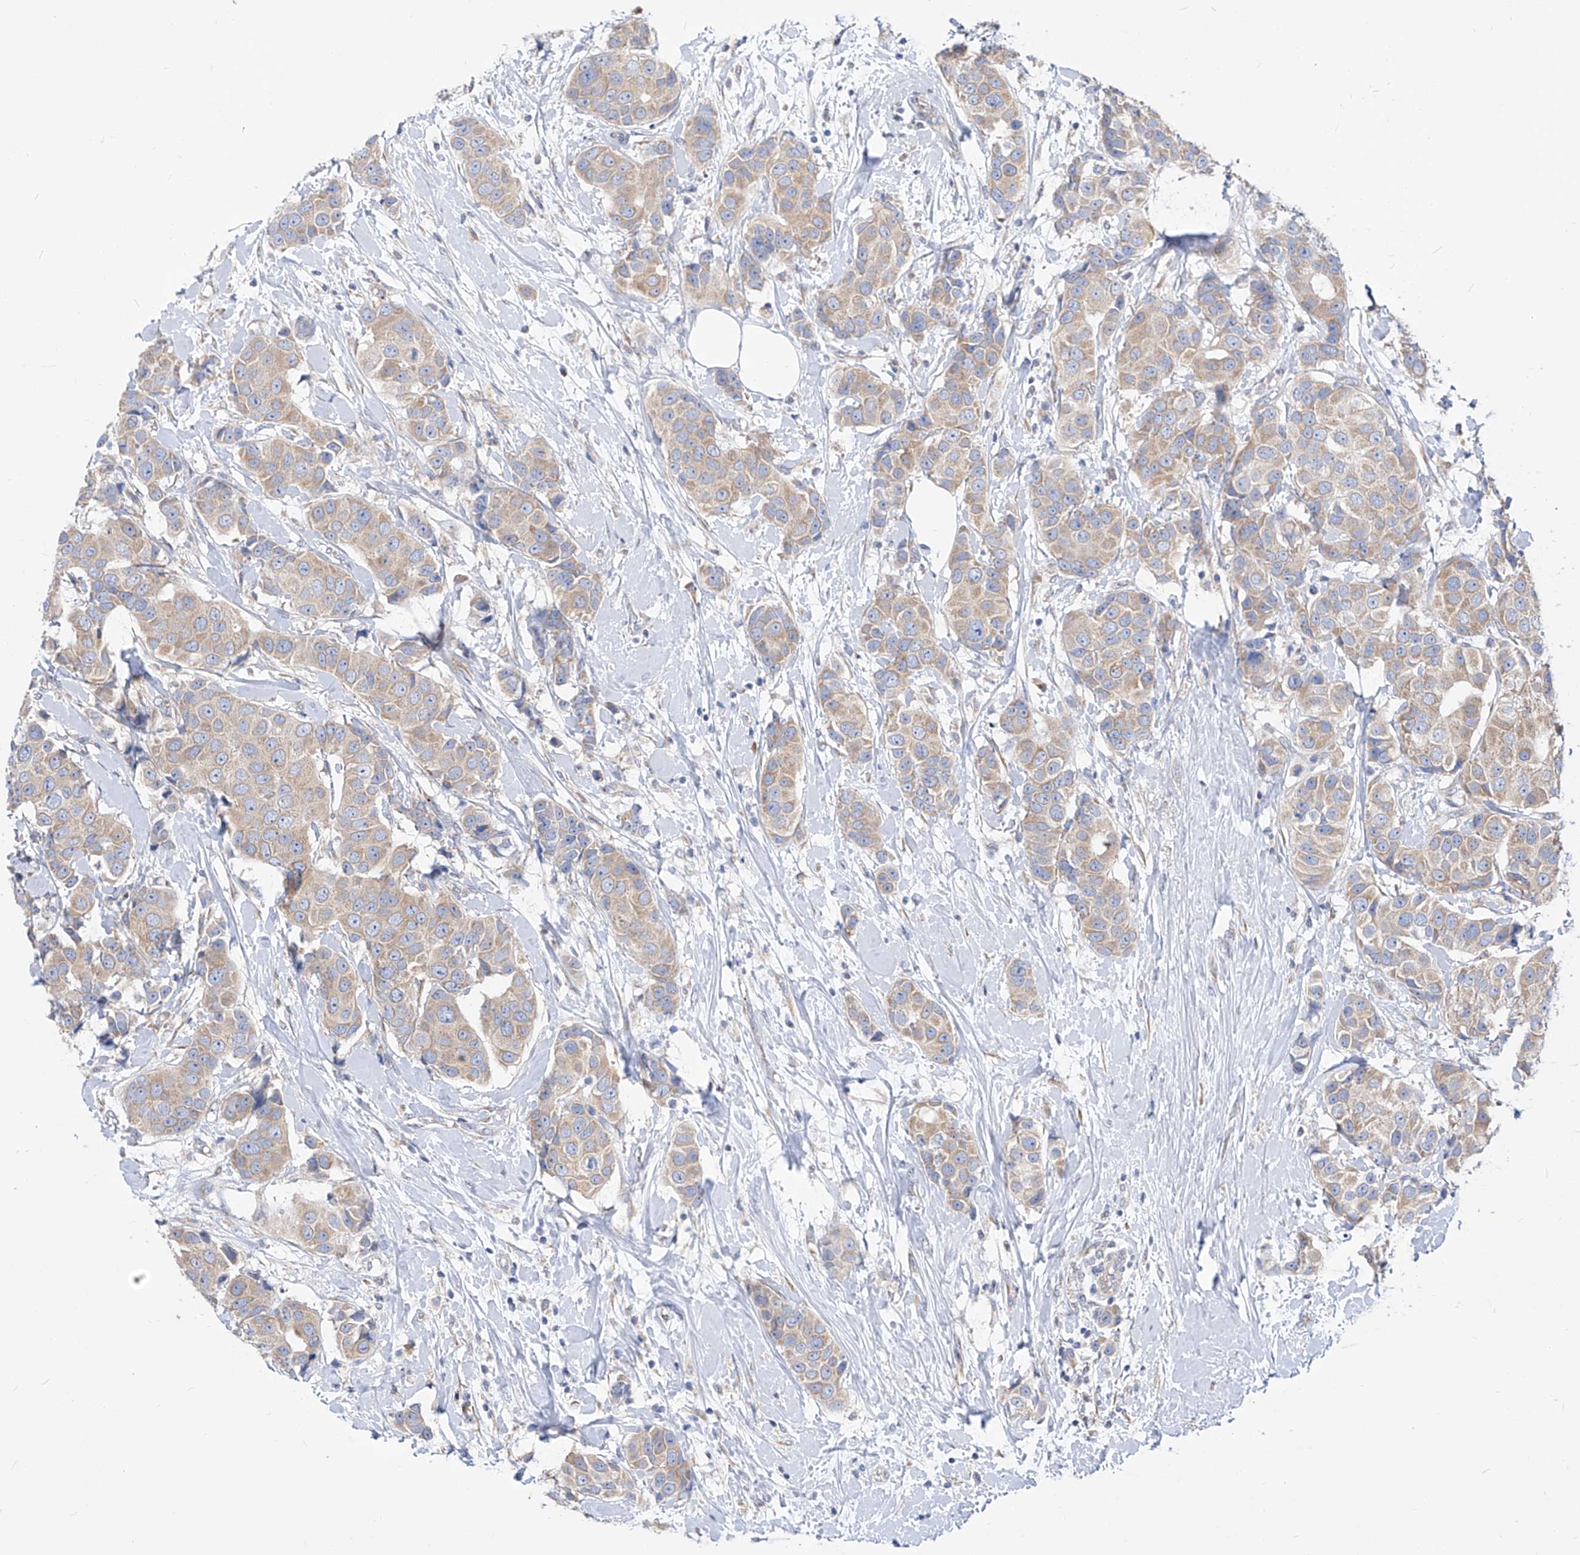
{"staining": {"intensity": "weak", "quantity": ">75%", "location": "cytoplasmic/membranous"}, "tissue": "breast cancer", "cell_type": "Tumor cells", "image_type": "cancer", "snomed": [{"axis": "morphology", "description": "Normal tissue, NOS"}, {"axis": "morphology", "description": "Duct carcinoma"}, {"axis": "topography", "description": "Breast"}], "caption": "Tumor cells display low levels of weak cytoplasmic/membranous staining in about >75% of cells in human breast cancer (invasive ductal carcinoma). (brown staining indicates protein expression, while blue staining denotes nuclei).", "gene": "UFL1", "patient": {"sex": "female", "age": 39}}